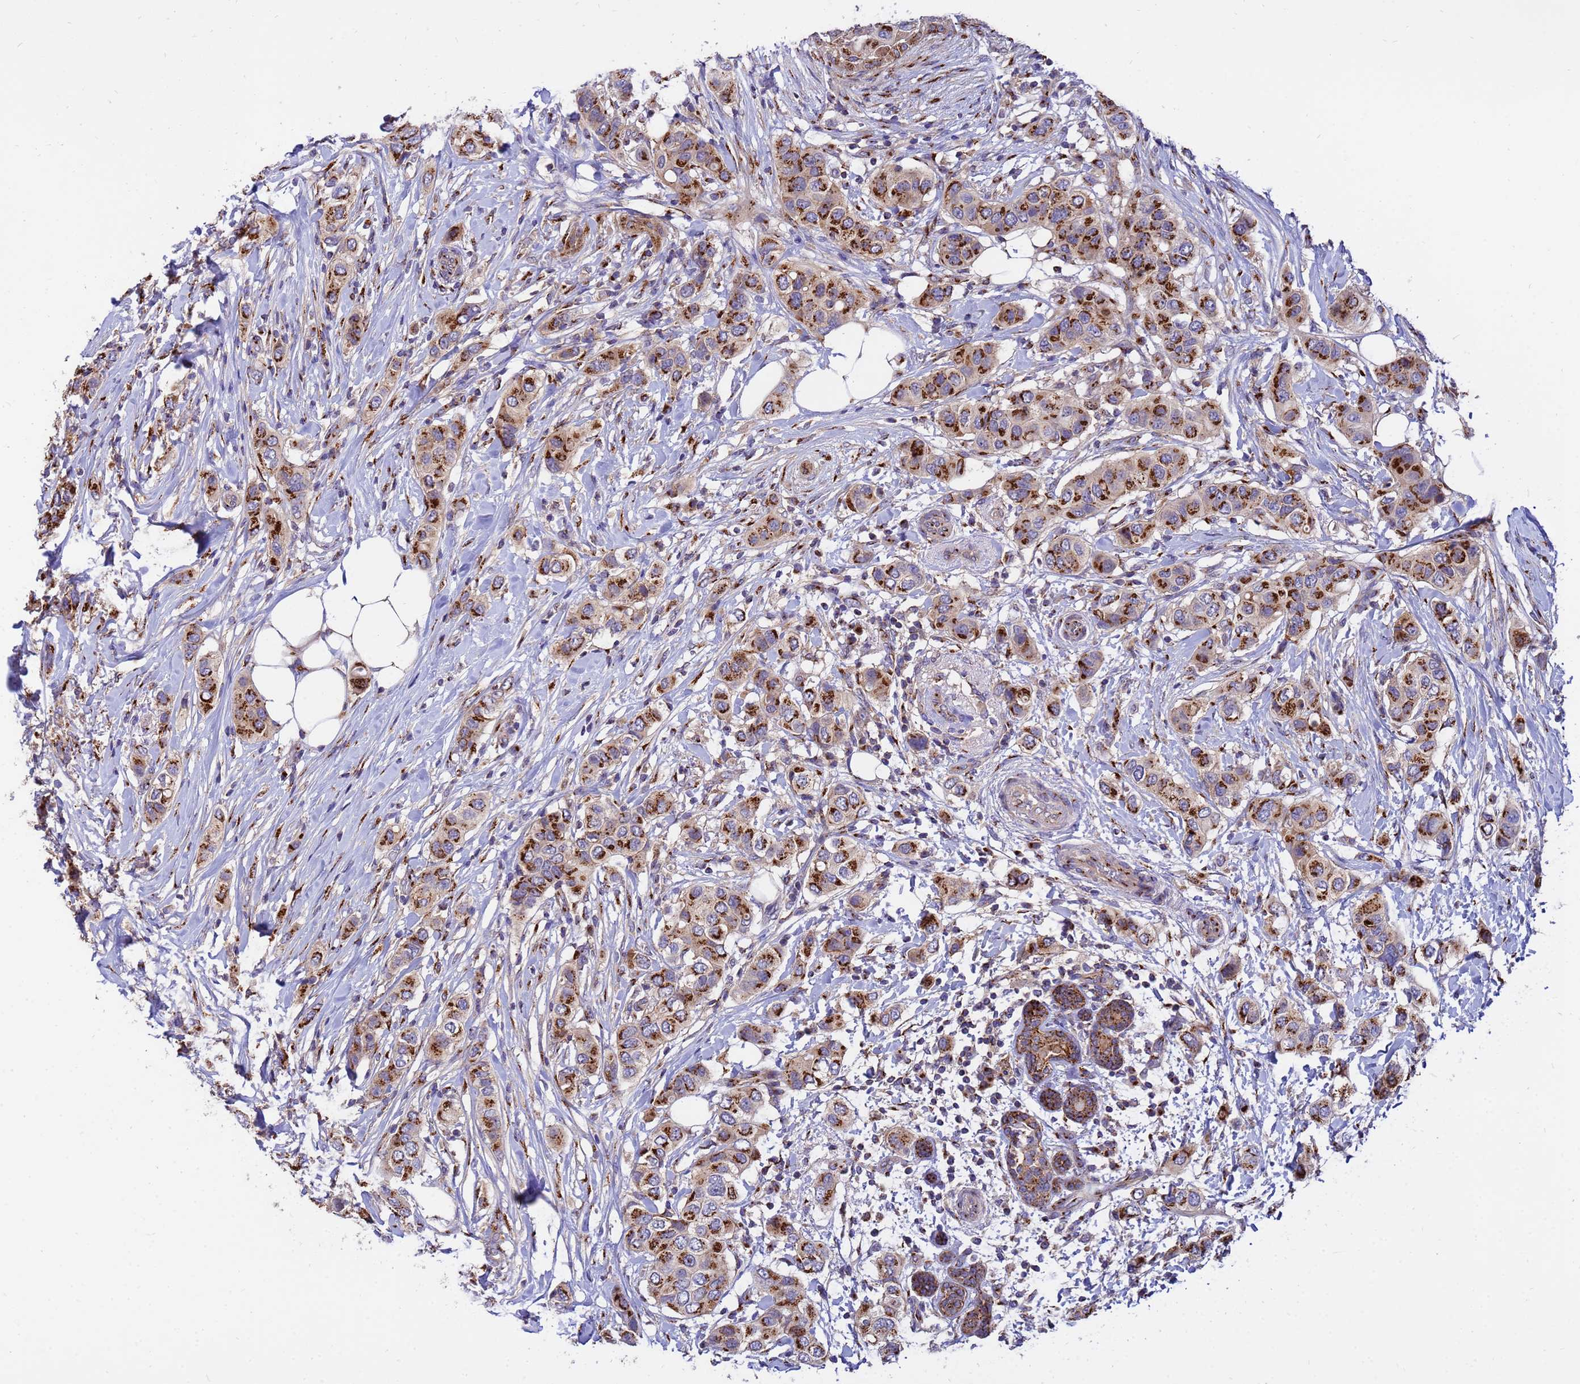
{"staining": {"intensity": "strong", "quantity": ">75%", "location": "cytoplasmic/membranous"}, "tissue": "breast cancer", "cell_type": "Tumor cells", "image_type": "cancer", "snomed": [{"axis": "morphology", "description": "Lobular carcinoma"}, {"axis": "topography", "description": "Breast"}], "caption": "Protein expression analysis of human lobular carcinoma (breast) reveals strong cytoplasmic/membranous expression in about >75% of tumor cells. (DAB (3,3'-diaminobenzidine) IHC, brown staining for protein, blue staining for nuclei).", "gene": "HPS3", "patient": {"sex": "female", "age": 51}}